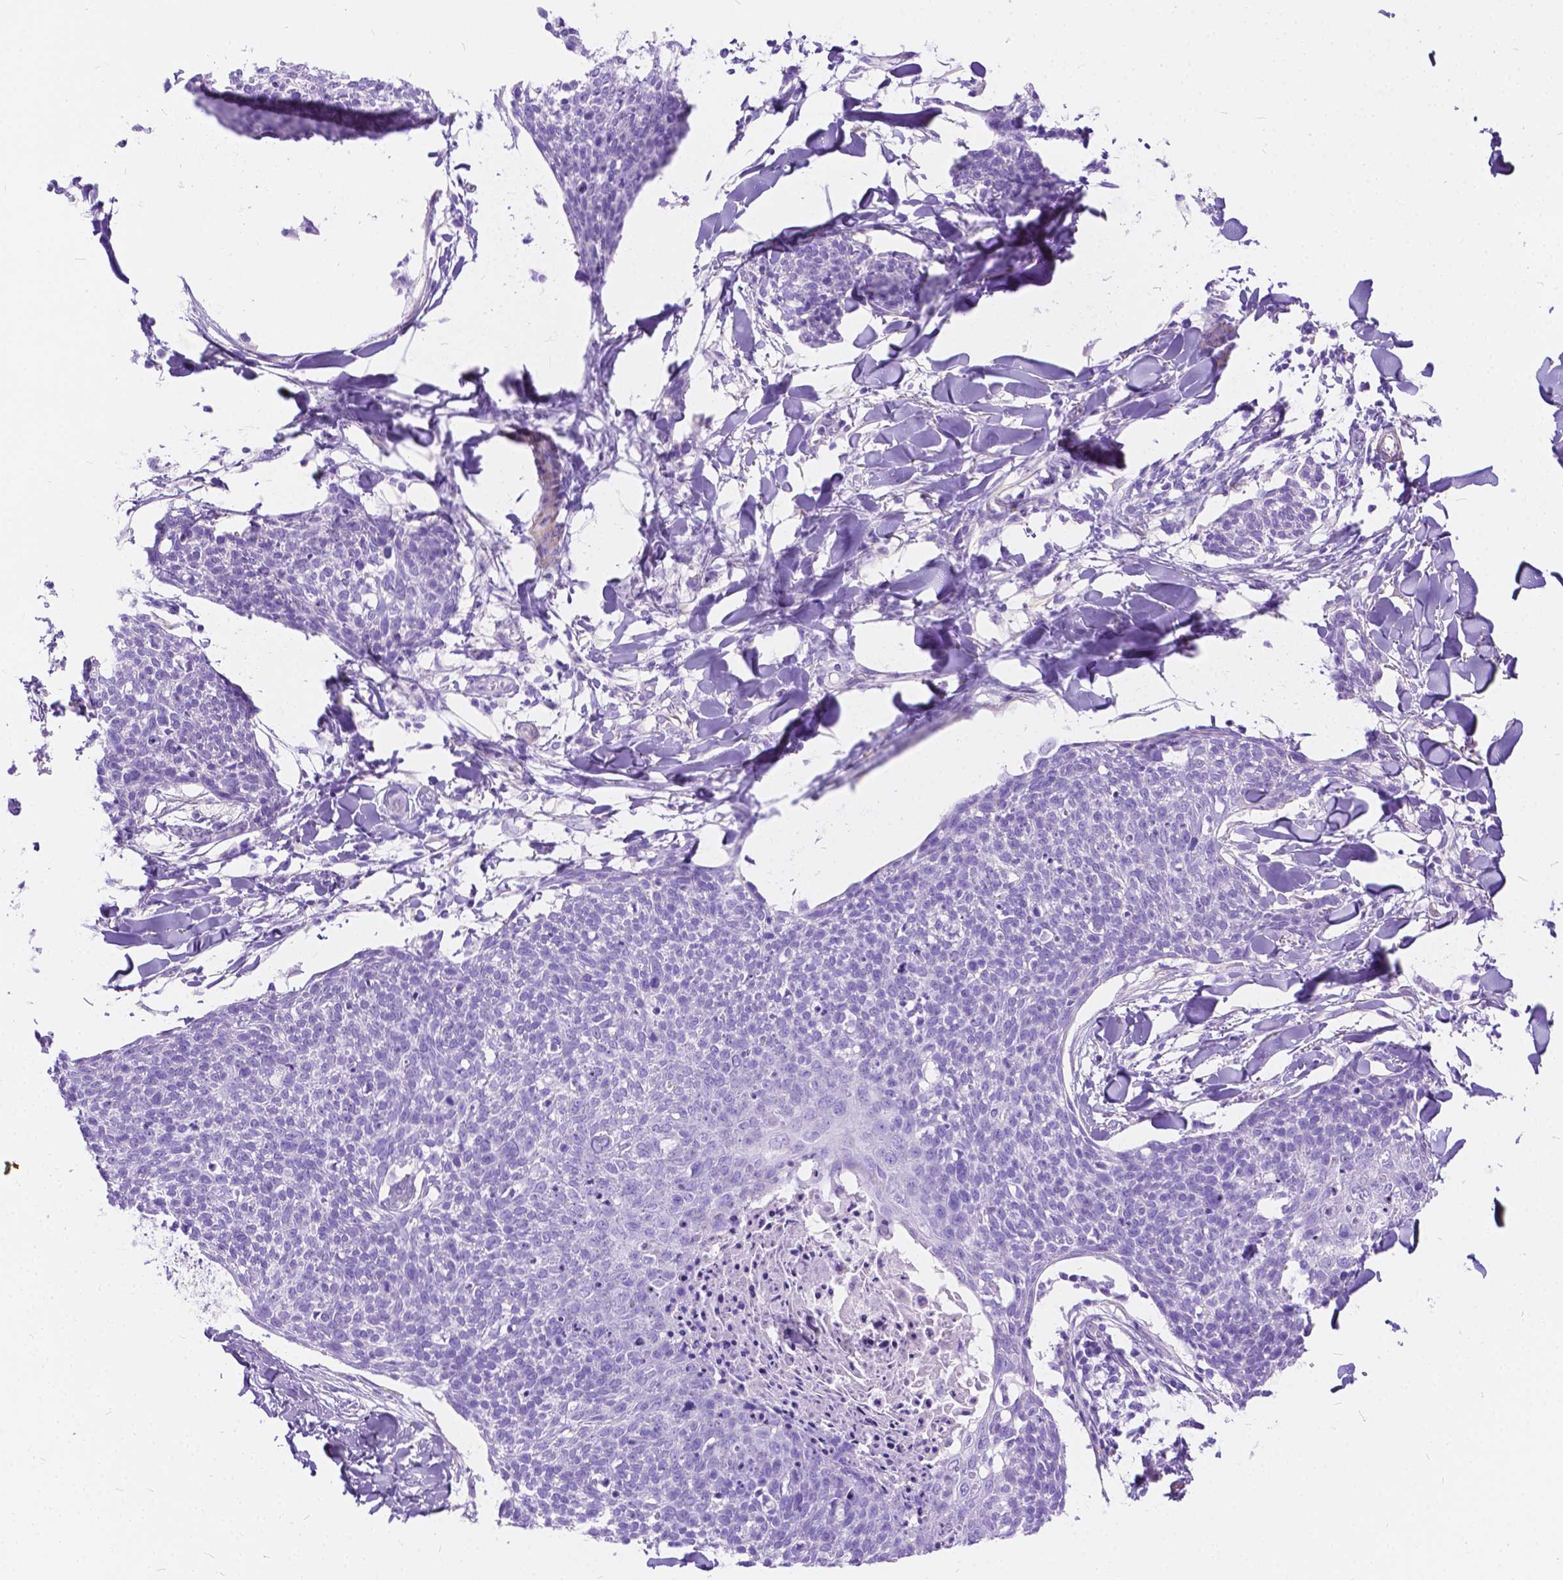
{"staining": {"intensity": "negative", "quantity": "none", "location": "none"}, "tissue": "skin cancer", "cell_type": "Tumor cells", "image_type": "cancer", "snomed": [{"axis": "morphology", "description": "Squamous cell carcinoma, NOS"}, {"axis": "topography", "description": "Skin"}, {"axis": "topography", "description": "Vulva"}], "caption": "A high-resolution image shows immunohistochemistry (IHC) staining of skin cancer (squamous cell carcinoma), which demonstrates no significant staining in tumor cells. Brightfield microscopy of immunohistochemistry (IHC) stained with DAB (brown) and hematoxylin (blue), captured at high magnification.", "gene": "CHRM1", "patient": {"sex": "female", "age": 75}}